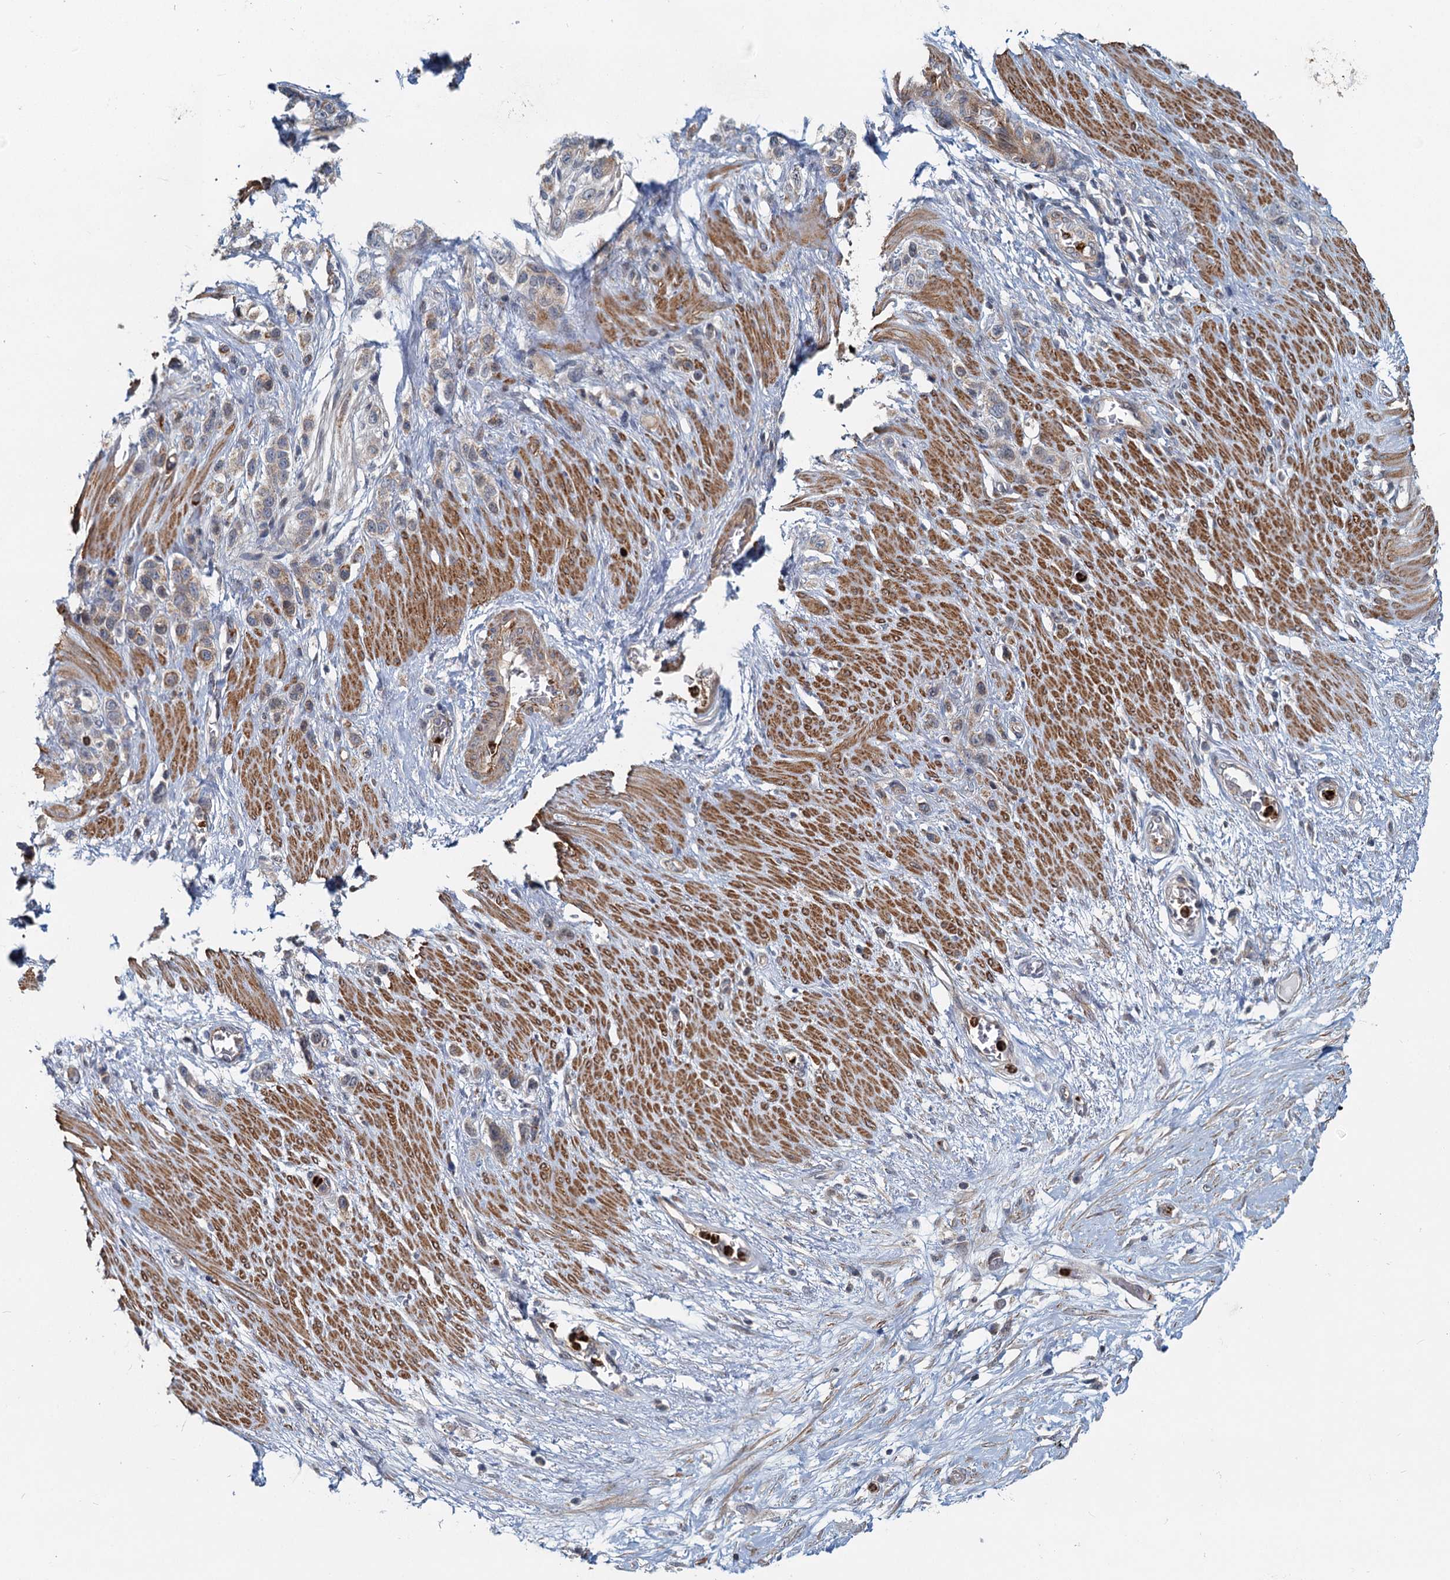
{"staining": {"intensity": "weak", "quantity": ">75%", "location": "cytoplasmic/membranous"}, "tissue": "stomach cancer", "cell_type": "Tumor cells", "image_type": "cancer", "snomed": [{"axis": "morphology", "description": "Adenocarcinoma, NOS"}, {"axis": "morphology", "description": "Adenocarcinoma, High grade"}, {"axis": "topography", "description": "Stomach, upper"}, {"axis": "topography", "description": "Stomach, lower"}], "caption": "Protein expression by immunohistochemistry (IHC) displays weak cytoplasmic/membranous expression in approximately >75% of tumor cells in stomach cancer. (Brightfield microscopy of DAB IHC at high magnification).", "gene": "ADCY2", "patient": {"sex": "female", "age": 65}}